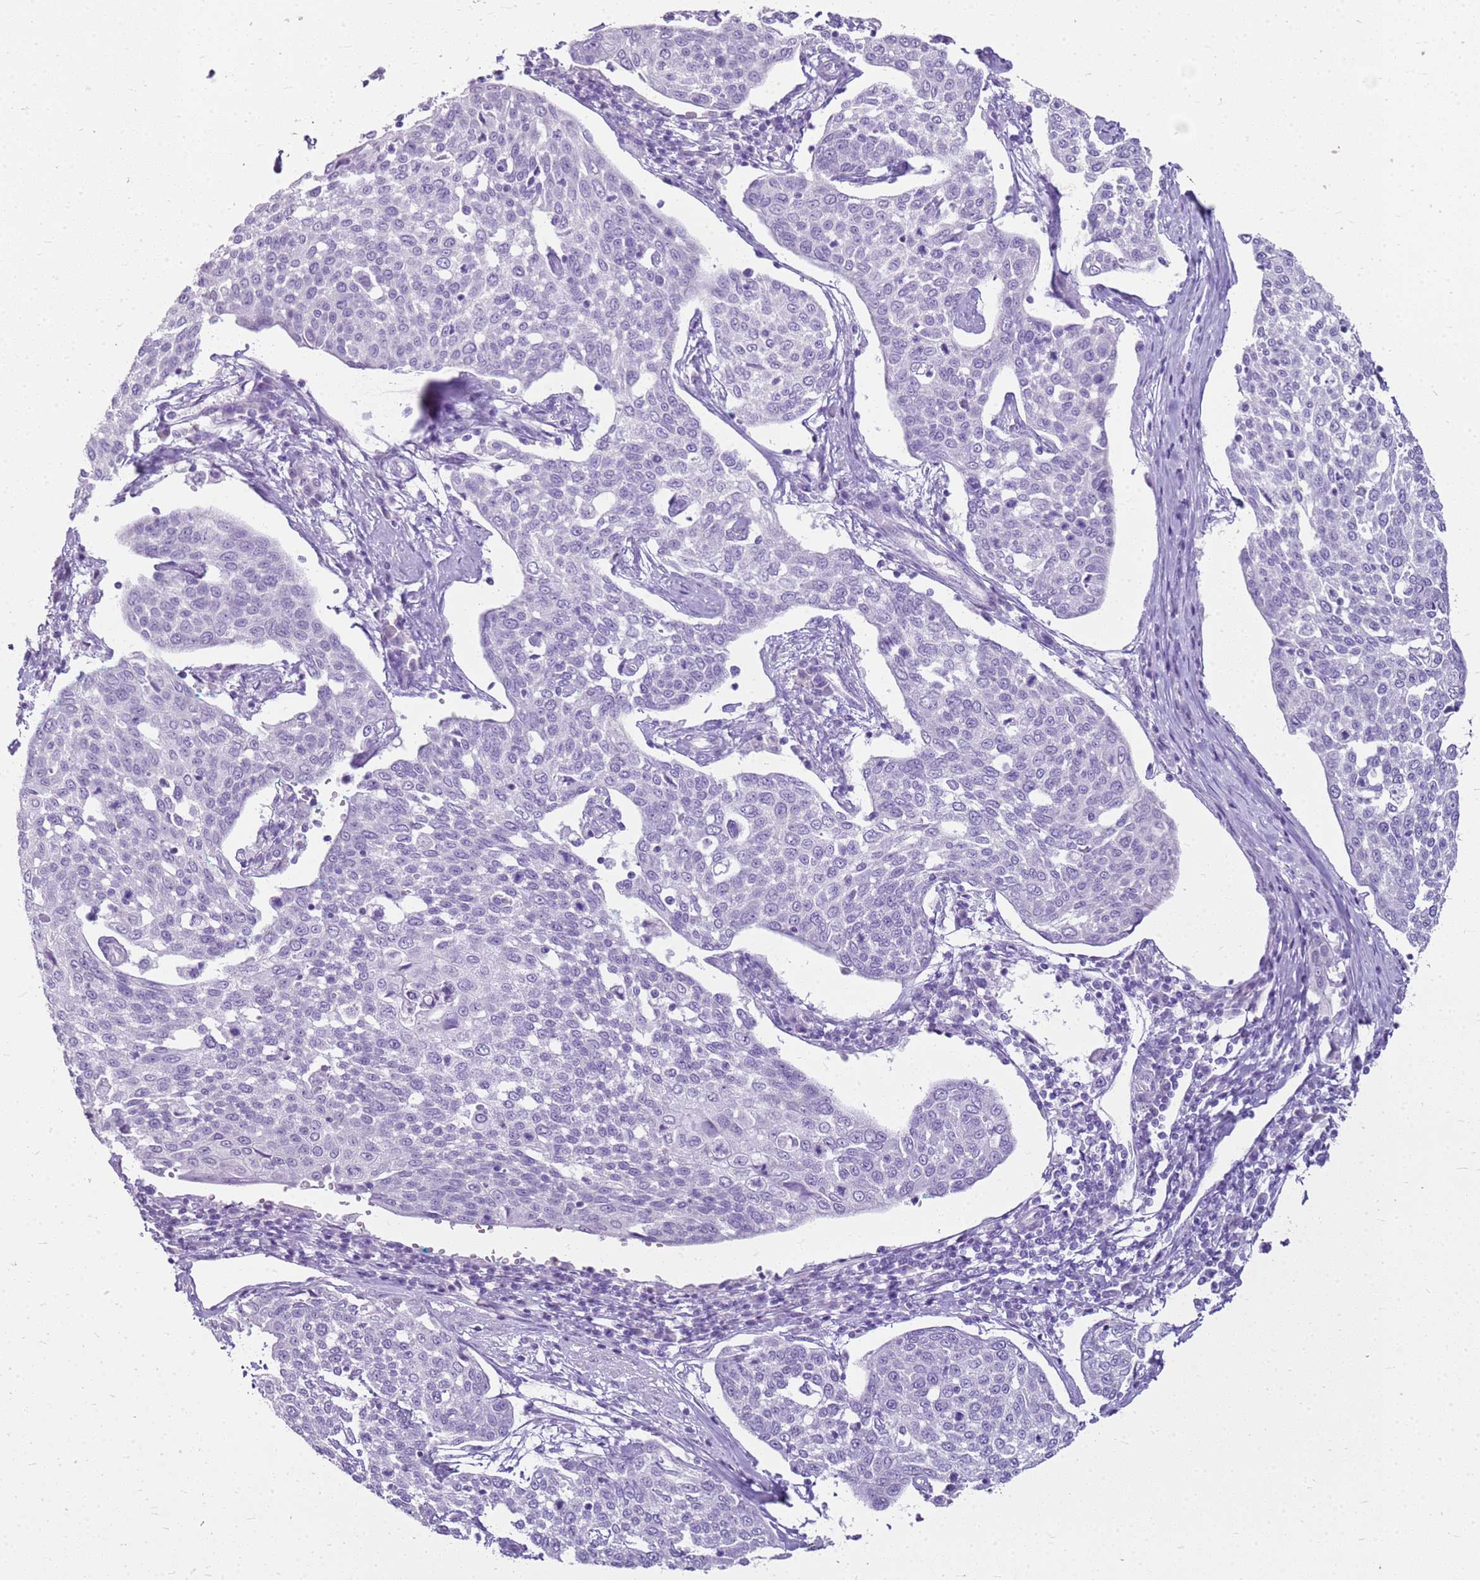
{"staining": {"intensity": "negative", "quantity": "none", "location": "none"}, "tissue": "cervical cancer", "cell_type": "Tumor cells", "image_type": "cancer", "snomed": [{"axis": "morphology", "description": "Squamous cell carcinoma, NOS"}, {"axis": "topography", "description": "Cervix"}], "caption": "Cervical cancer (squamous cell carcinoma) was stained to show a protein in brown. There is no significant expression in tumor cells.", "gene": "SULT1E1", "patient": {"sex": "female", "age": 34}}